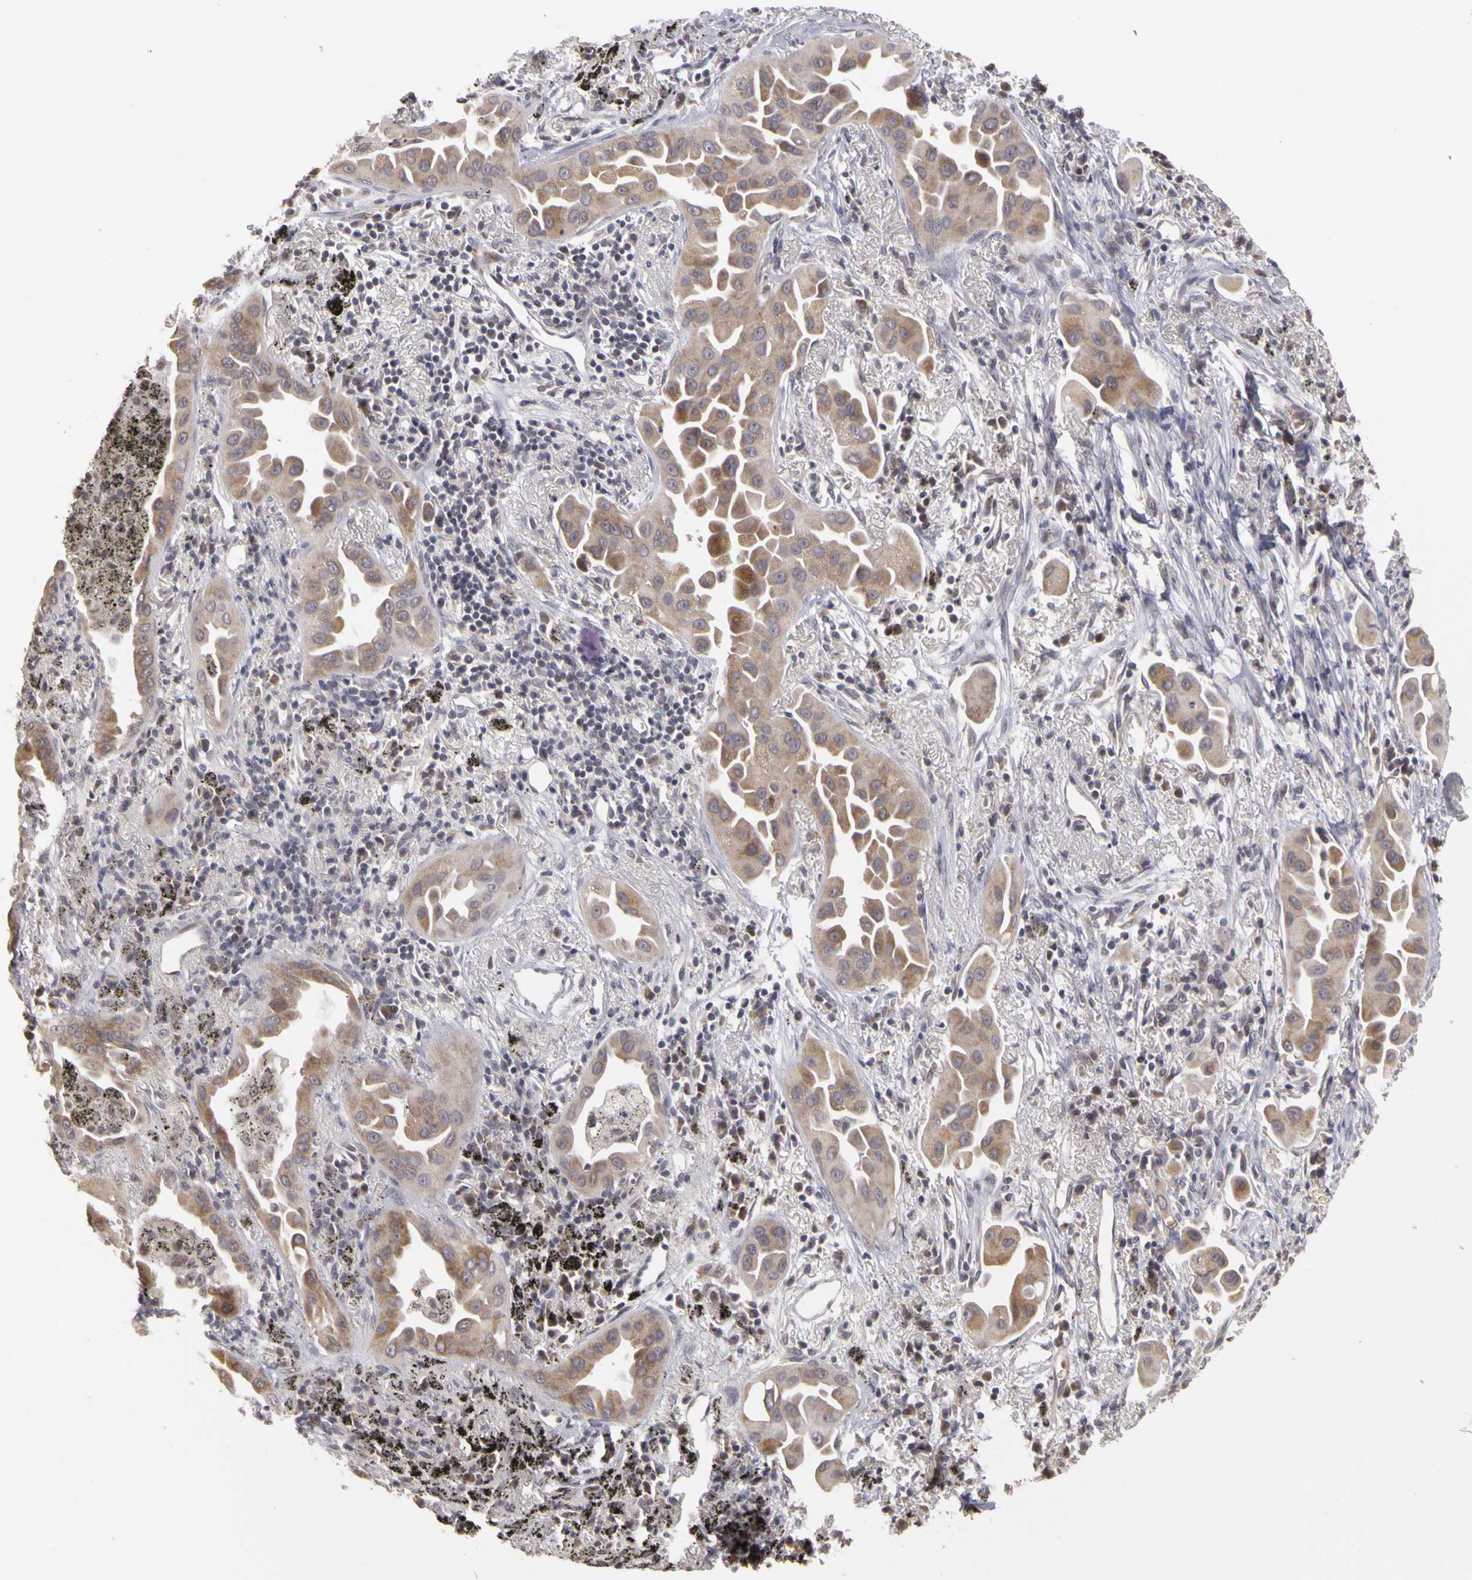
{"staining": {"intensity": "moderate", "quantity": ">75%", "location": "cytoplasmic/membranous"}, "tissue": "lung cancer", "cell_type": "Tumor cells", "image_type": "cancer", "snomed": [{"axis": "morphology", "description": "Adenocarcinoma, NOS"}, {"axis": "topography", "description": "Lung"}], "caption": "Immunohistochemical staining of human lung adenocarcinoma demonstrates medium levels of moderate cytoplasmic/membranous positivity in approximately >75% of tumor cells. (DAB (3,3'-diaminobenzidine) IHC, brown staining for protein, blue staining for nuclei).", "gene": "FRMD7", "patient": {"sex": "male", "age": 68}}